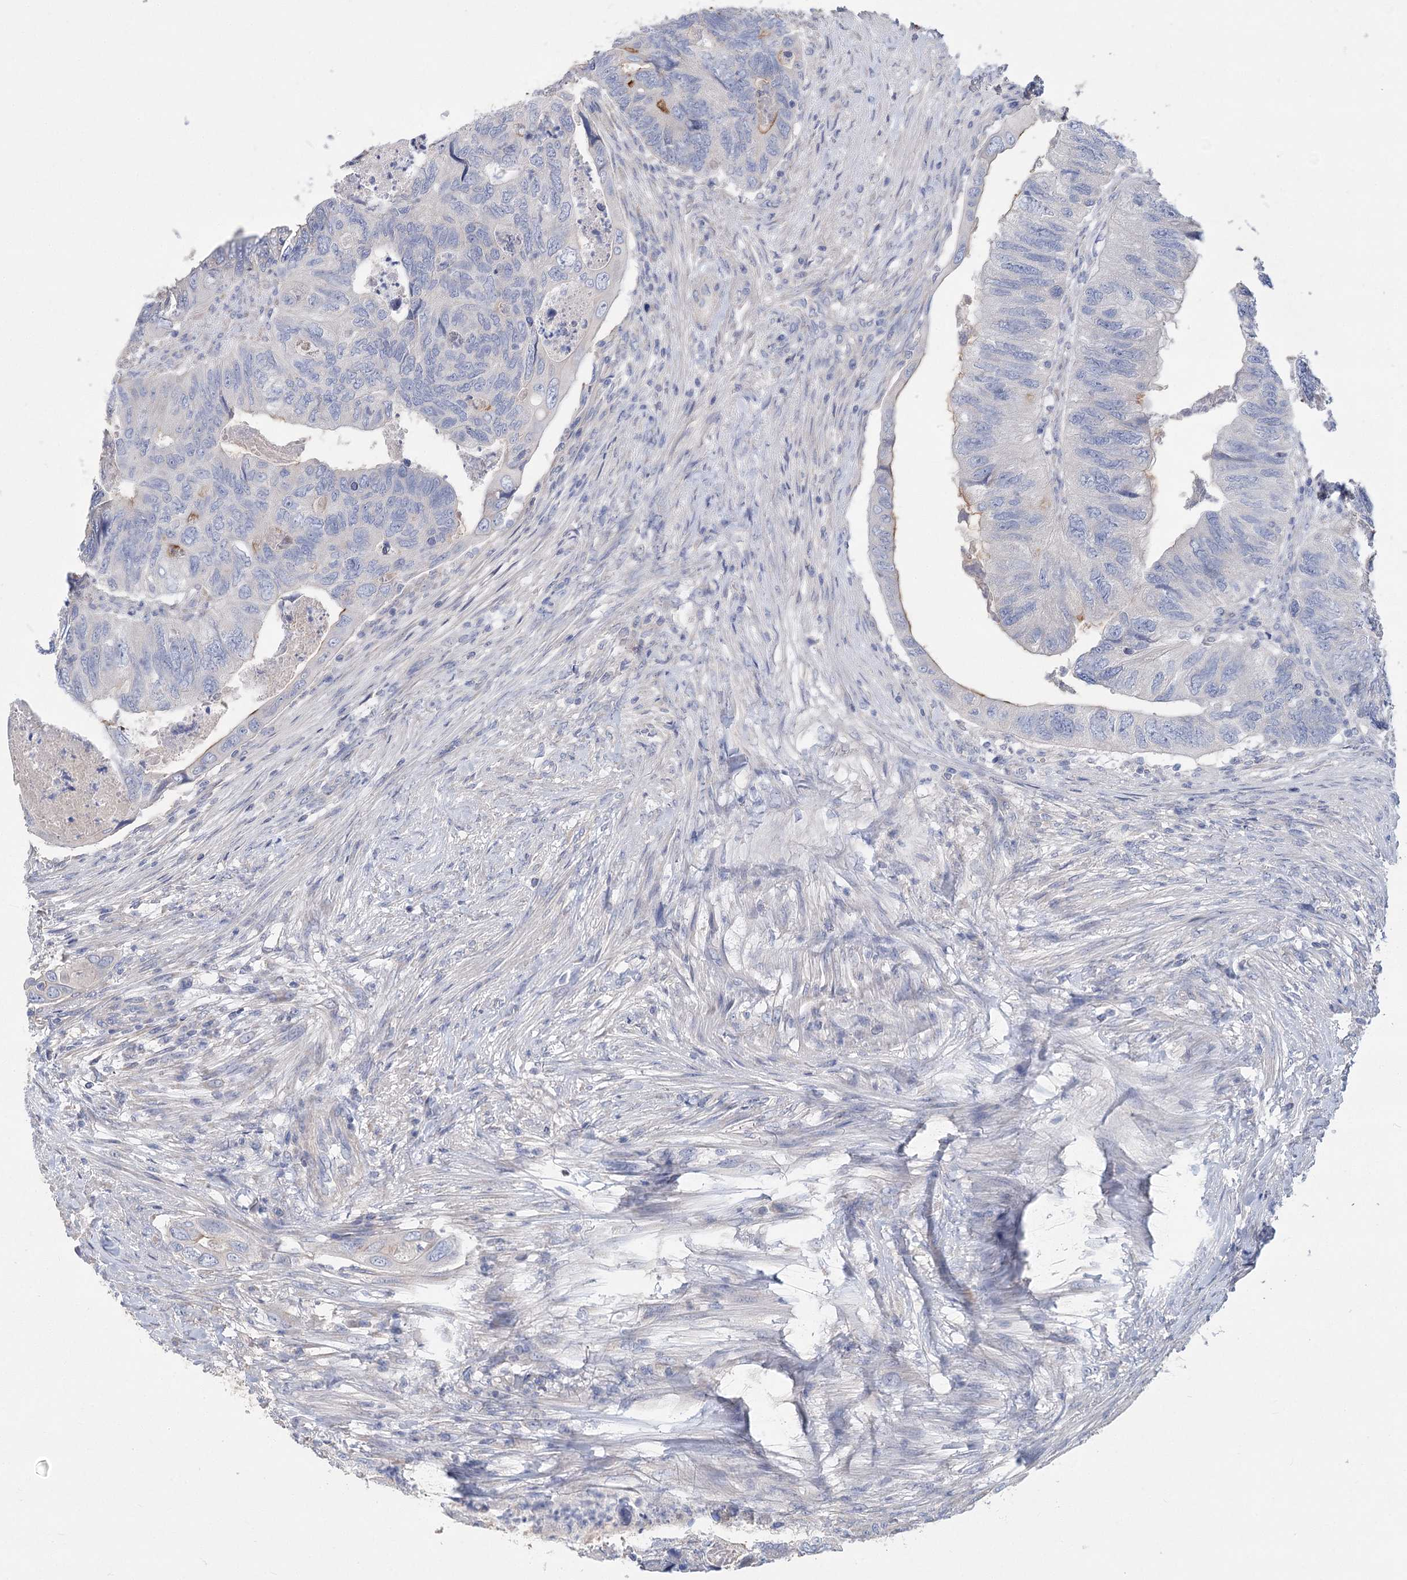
{"staining": {"intensity": "weak", "quantity": "<25%", "location": "cytoplasmic/membranous"}, "tissue": "colorectal cancer", "cell_type": "Tumor cells", "image_type": "cancer", "snomed": [{"axis": "morphology", "description": "Adenocarcinoma, NOS"}, {"axis": "topography", "description": "Rectum"}], "caption": "This is an IHC micrograph of human adenocarcinoma (colorectal). There is no positivity in tumor cells.", "gene": "SLC9A3", "patient": {"sex": "male", "age": 63}}